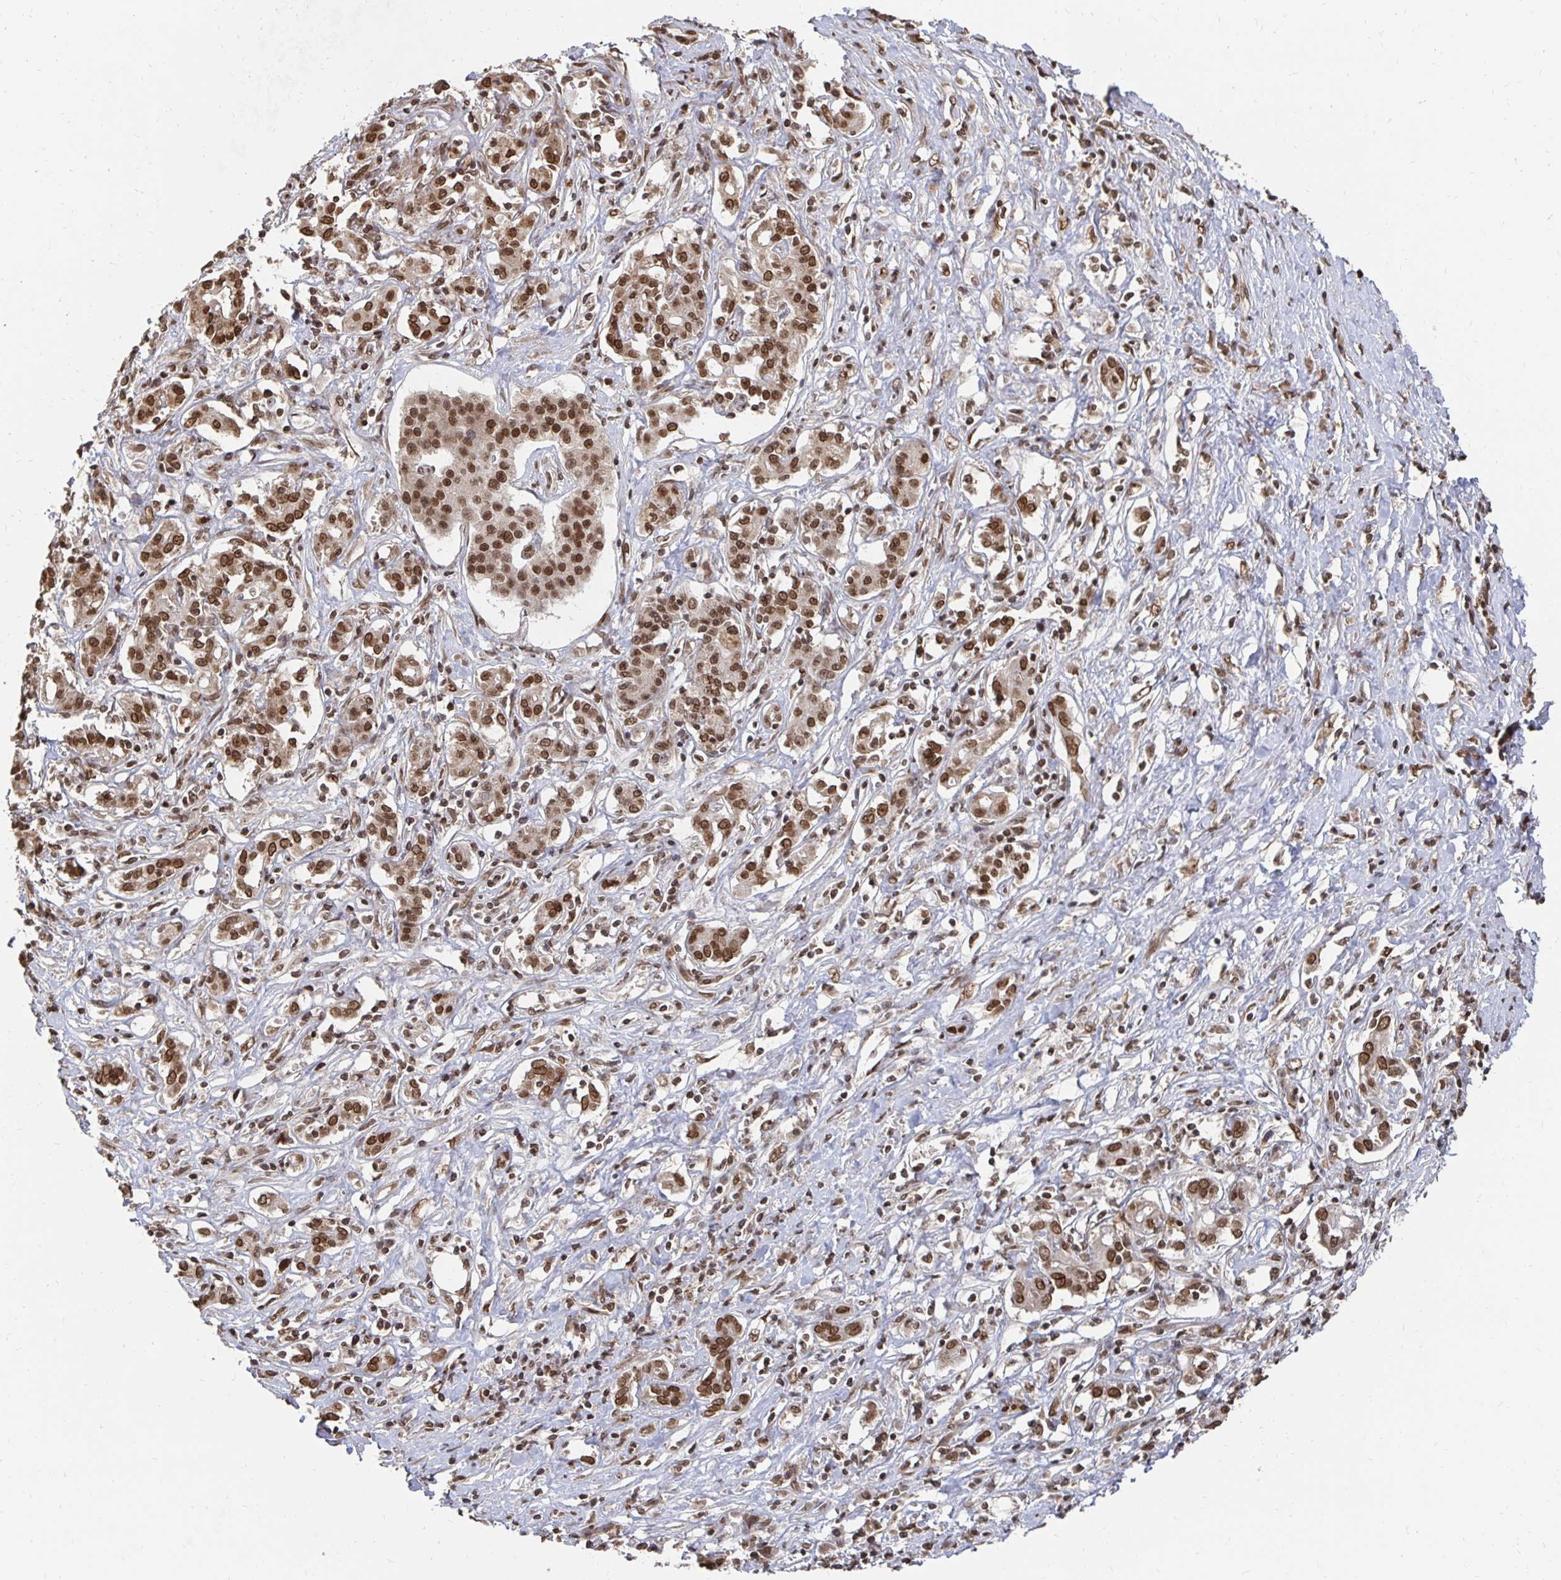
{"staining": {"intensity": "strong", "quantity": ">75%", "location": "nuclear"}, "tissue": "pancreatic cancer", "cell_type": "Tumor cells", "image_type": "cancer", "snomed": [{"axis": "morphology", "description": "Adenocarcinoma, NOS"}, {"axis": "topography", "description": "Pancreas"}], "caption": "This is a histology image of immunohistochemistry staining of pancreatic cancer, which shows strong positivity in the nuclear of tumor cells.", "gene": "GTF3C6", "patient": {"sex": "male", "age": 63}}